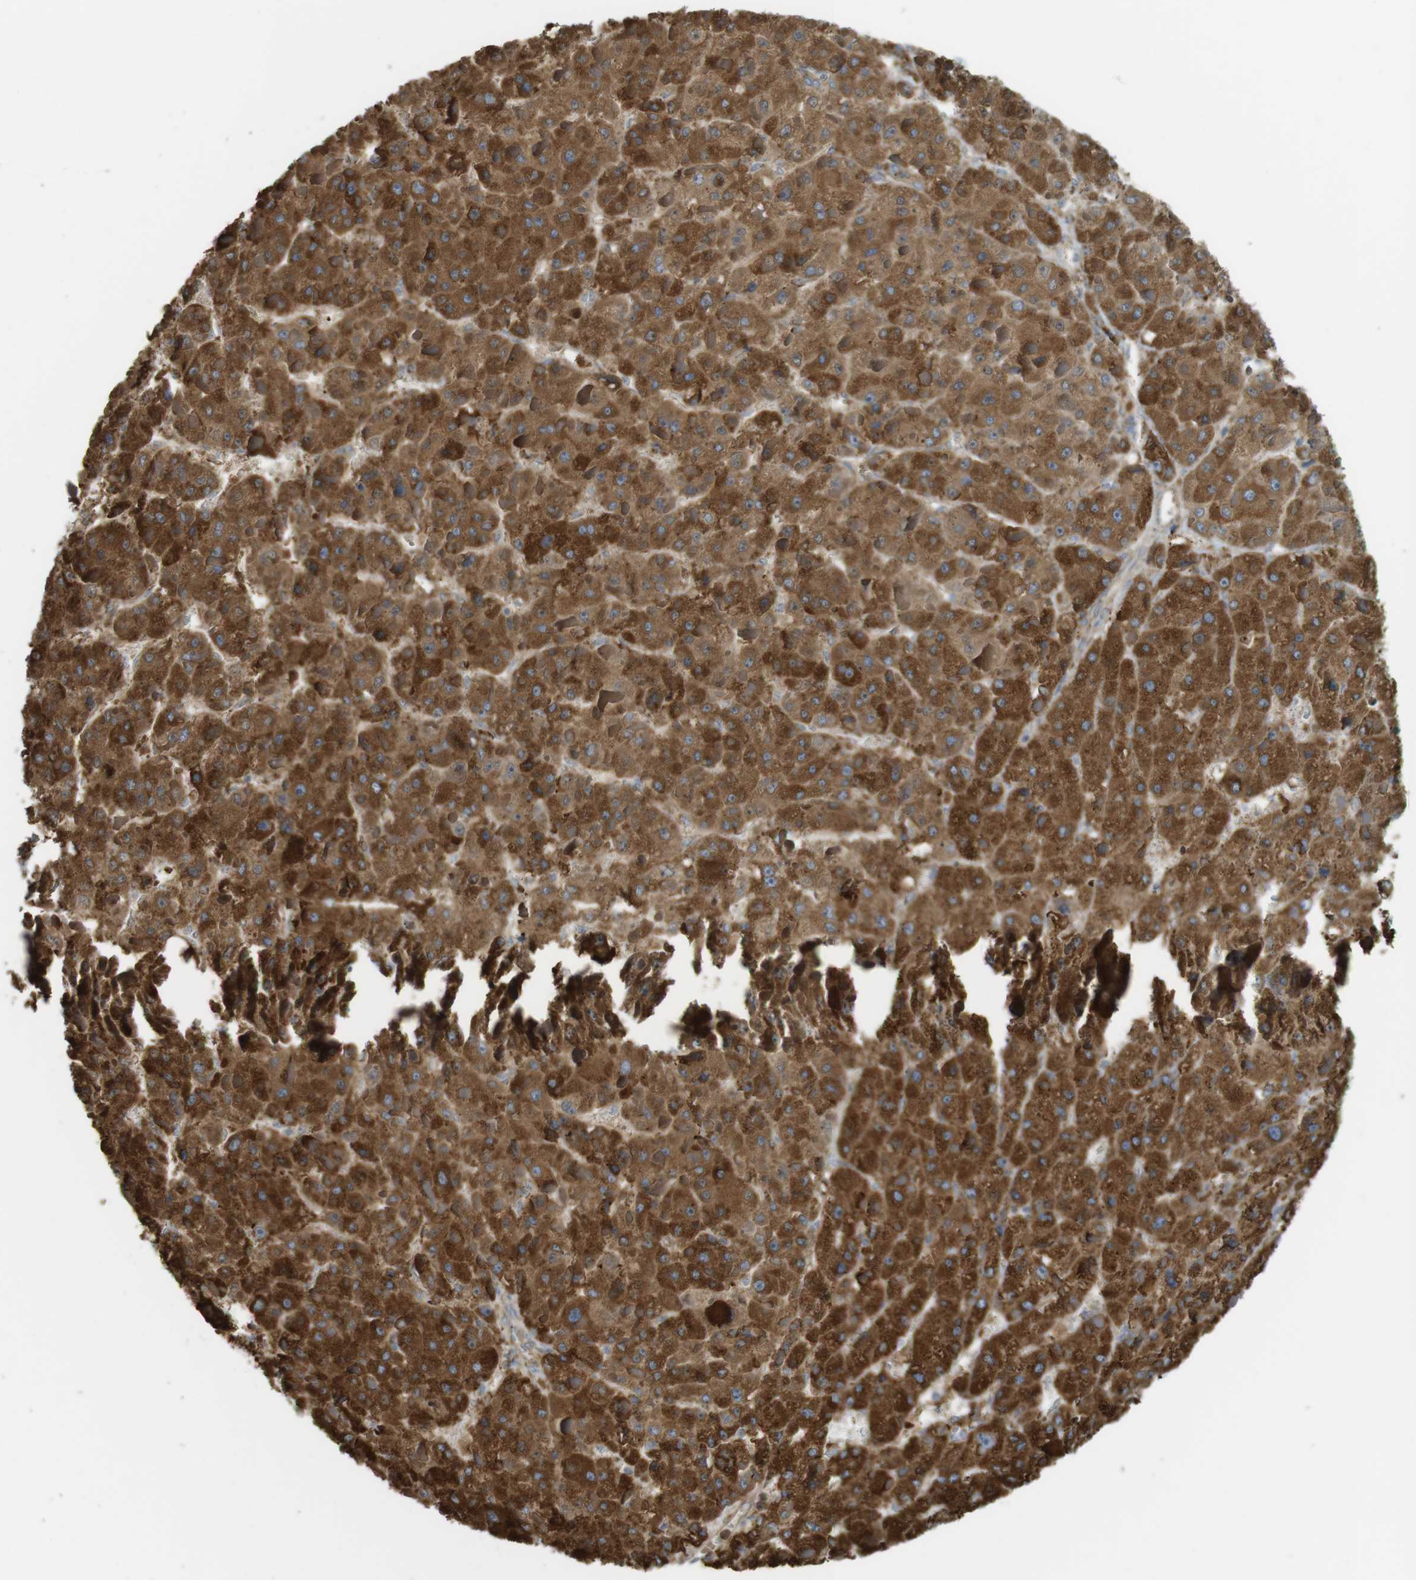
{"staining": {"intensity": "strong", "quantity": ">75%", "location": "cytoplasmic/membranous"}, "tissue": "liver cancer", "cell_type": "Tumor cells", "image_type": "cancer", "snomed": [{"axis": "morphology", "description": "Carcinoma, Hepatocellular, NOS"}, {"axis": "topography", "description": "Liver"}], "caption": "This is a histology image of immunohistochemistry (IHC) staining of liver cancer, which shows strong staining in the cytoplasmic/membranous of tumor cells.", "gene": "MBOAT2", "patient": {"sex": "female", "age": 73}}